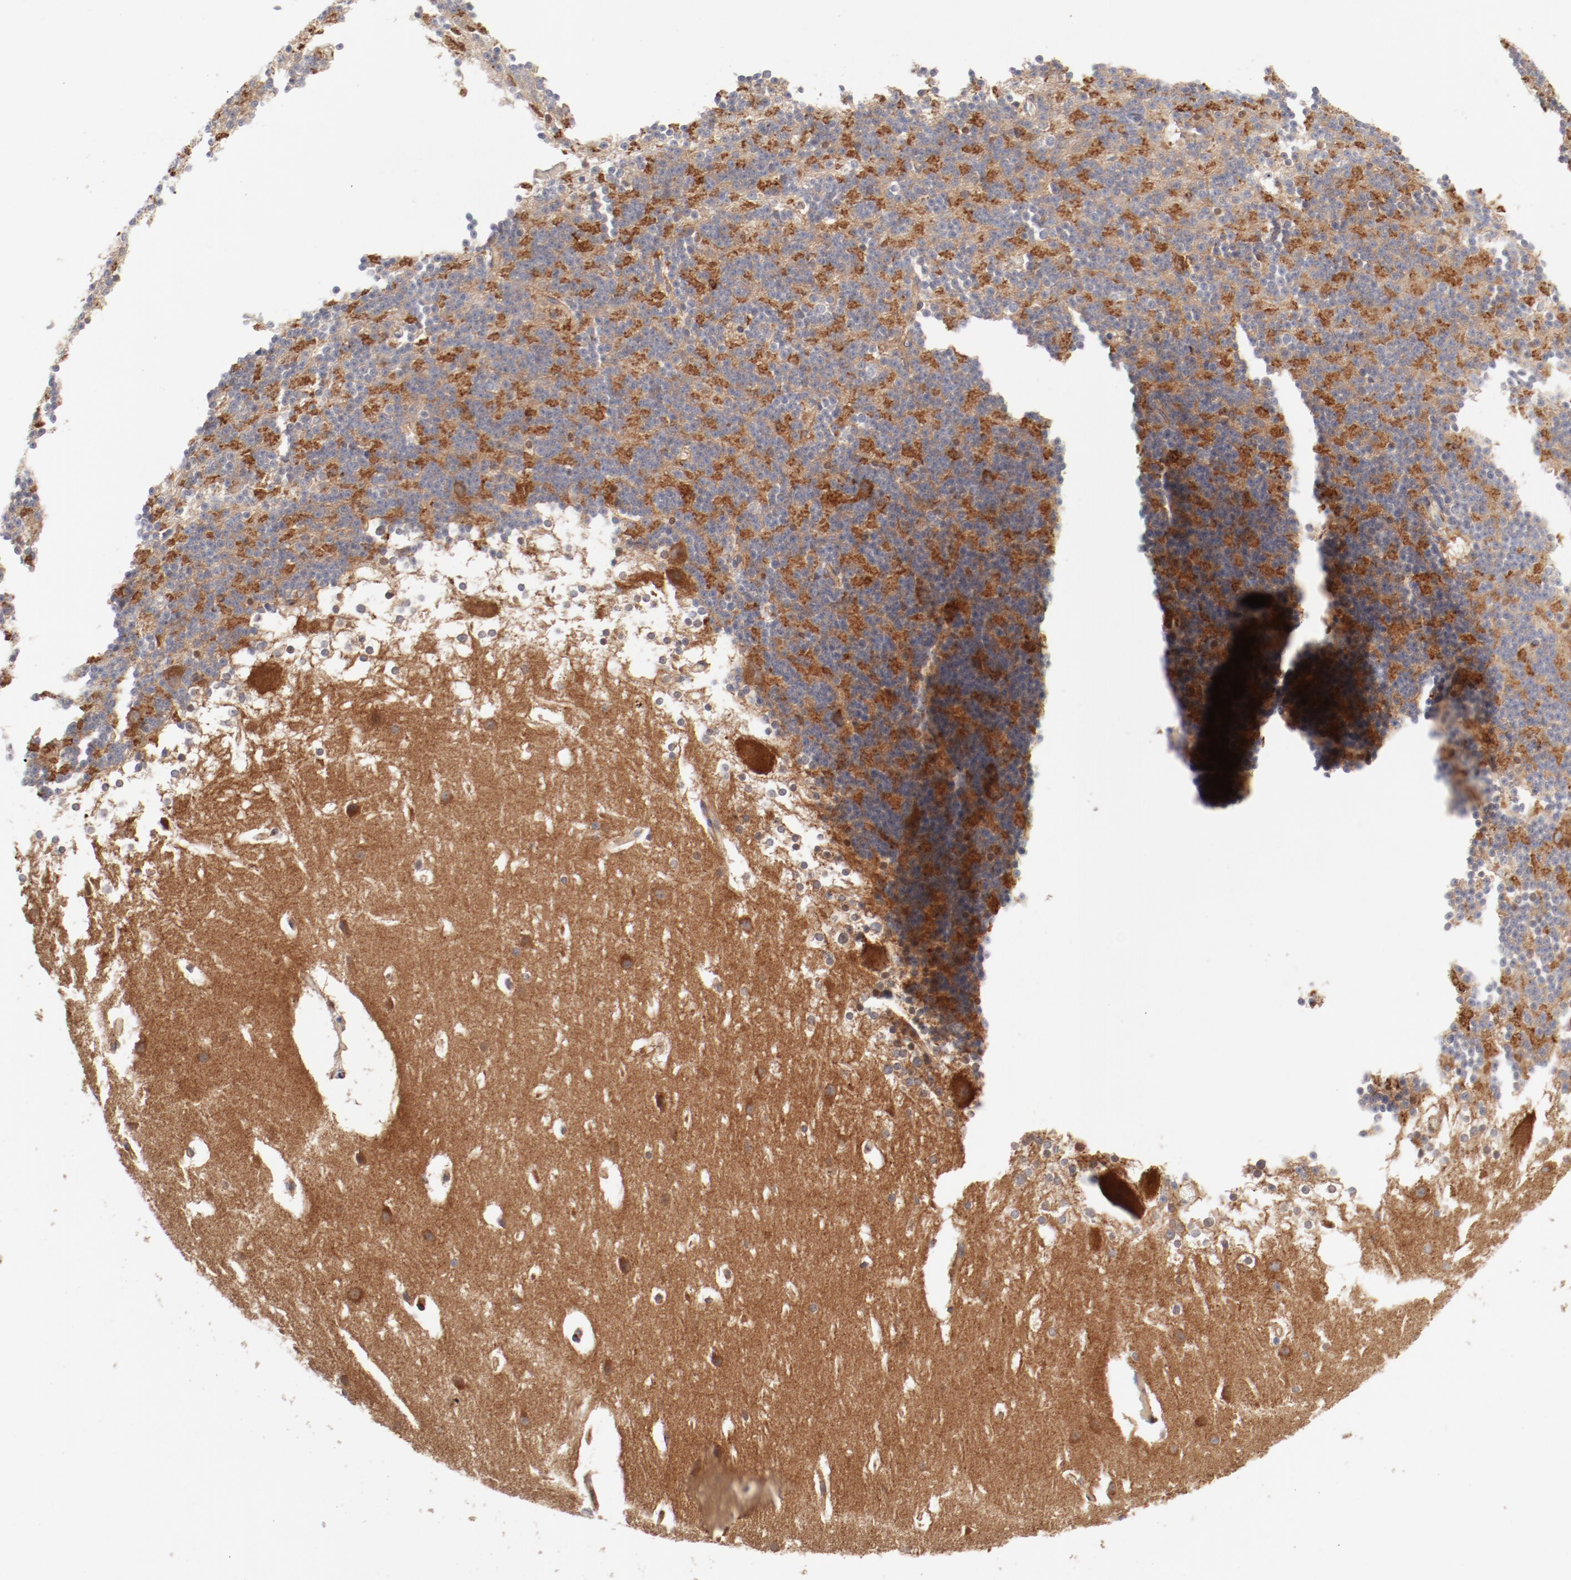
{"staining": {"intensity": "moderate", "quantity": ">75%", "location": "cytoplasmic/membranous"}, "tissue": "cerebellum", "cell_type": "Cells in granular layer", "image_type": "normal", "snomed": [{"axis": "morphology", "description": "Normal tissue, NOS"}, {"axis": "topography", "description": "Cerebellum"}], "caption": "Immunohistochemistry micrograph of normal cerebellum: human cerebellum stained using immunohistochemistry (IHC) demonstrates medium levels of moderate protein expression localized specifically in the cytoplasmic/membranous of cells in granular layer, appearing as a cytoplasmic/membranous brown color.", "gene": "AP2A1", "patient": {"sex": "female", "age": 19}}